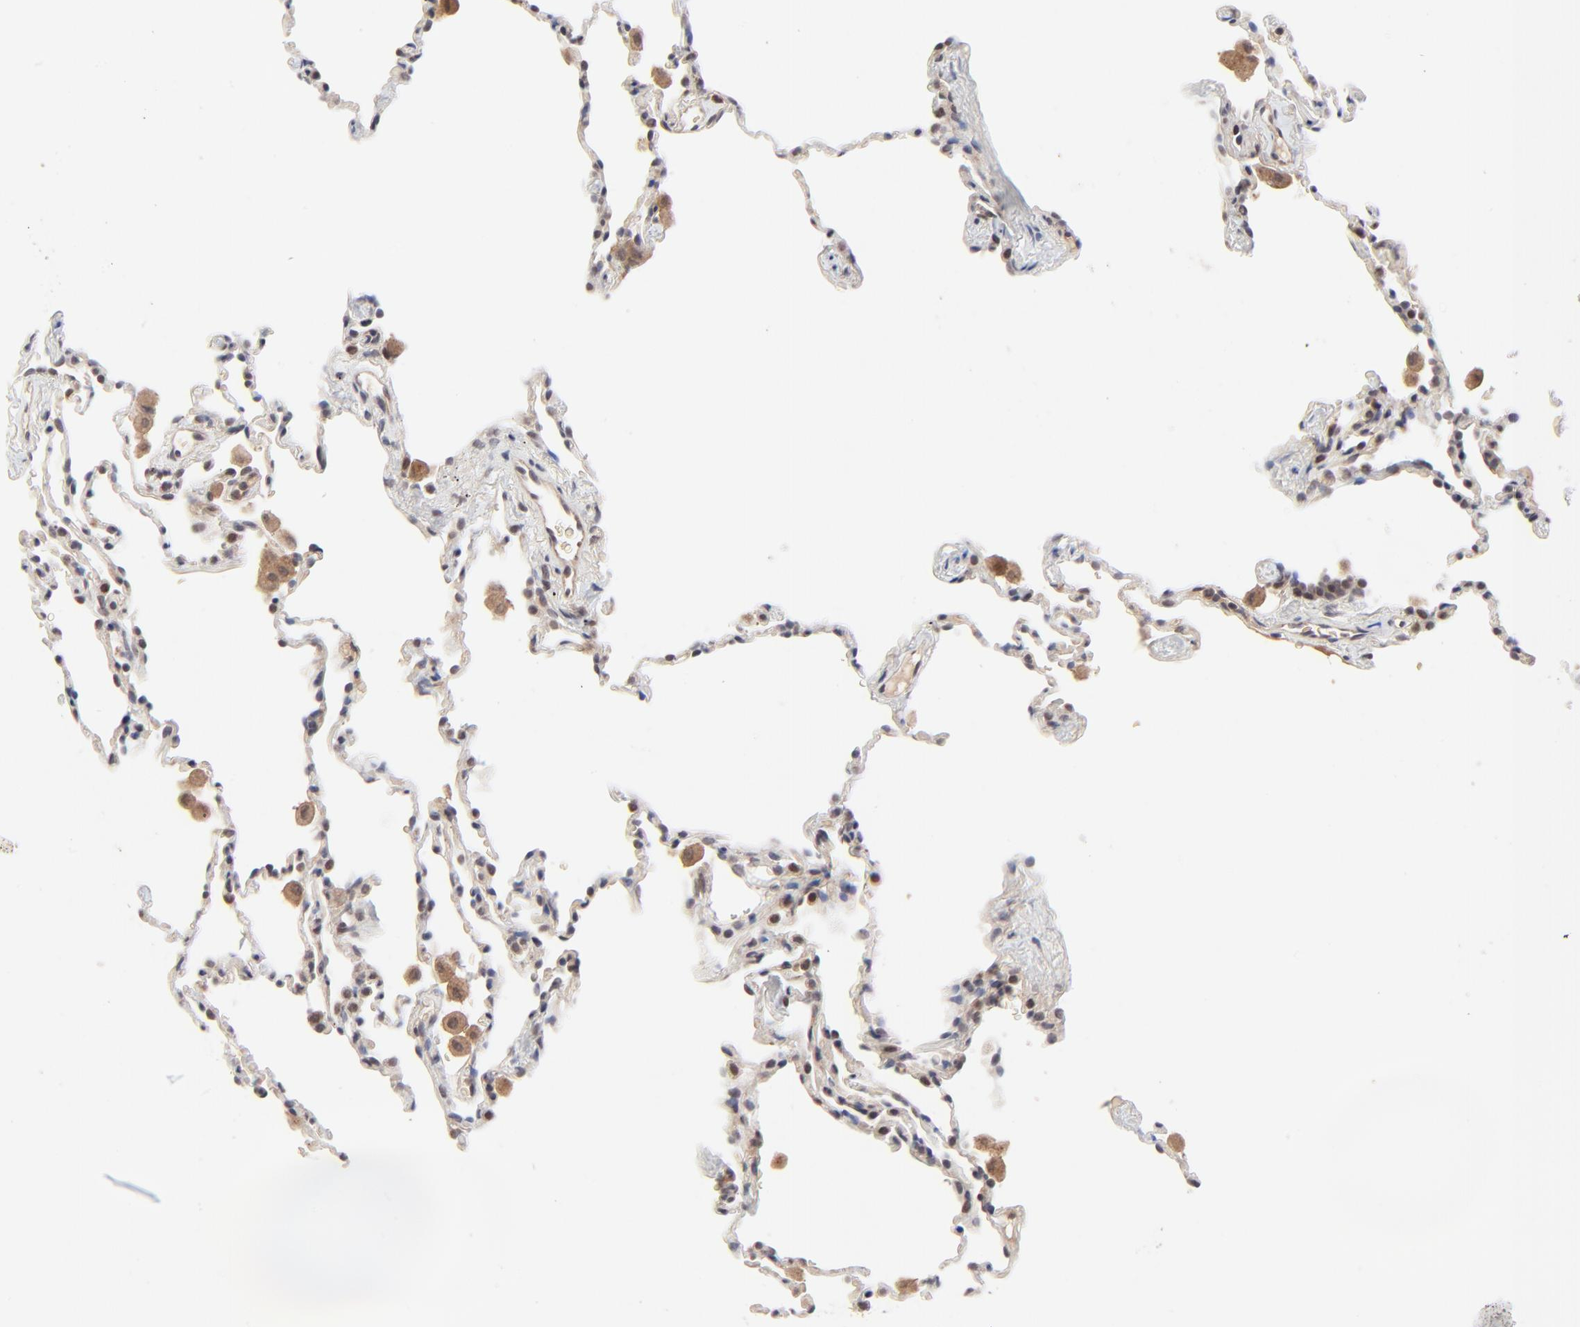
{"staining": {"intensity": "moderate", "quantity": "25%-75%", "location": "cytoplasmic/membranous"}, "tissue": "lung", "cell_type": "Alveolar cells", "image_type": "normal", "snomed": [{"axis": "morphology", "description": "Normal tissue, NOS"}, {"axis": "morphology", "description": "Soft tissue tumor metastatic"}, {"axis": "topography", "description": "Lung"}], "caption": "About 25%-75% of alveolar cells in unremarkable human lung demonstrate moderate cytoplasmic/membranous protein positivity as visualized by brown immunohistochemical staining.", "gene": "CASP10", "patient": {"sex": "male", "age": 59}}